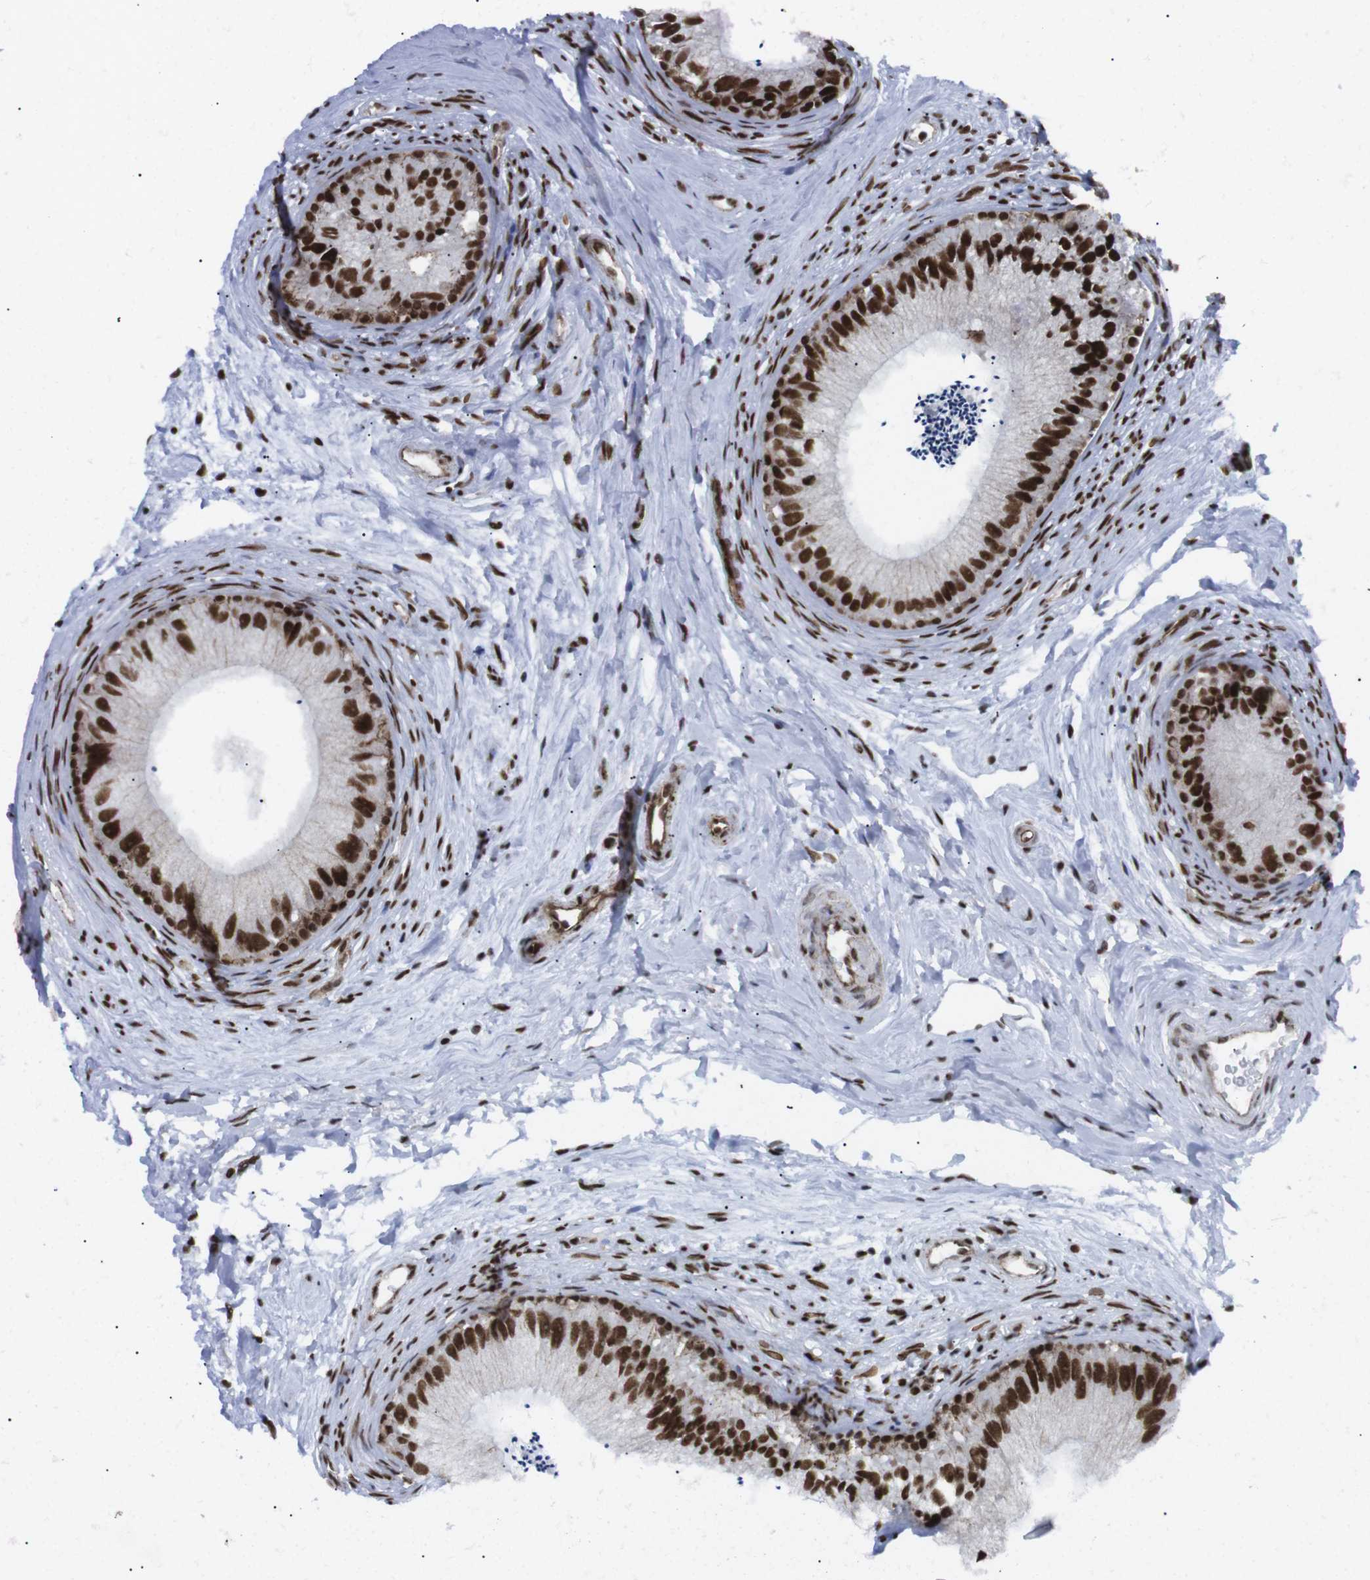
{"staining": {"intensity": "strong", "quantity": ">75%", "location": "nuclear"}, "tissue": "epididymis", "cell_type": "Glandular cells", "image_type": "normal", "snomed": [{"axis": "morphology", "description": "Normal tissue, NOS"}, {"axis": "topography", "description": "Epididymis"}], "caption": "This image displays immunohistochemistry (IHC) staining of normal human epididymis, with high strong nuclear positivity in approximately >75% of glandular cells.", "gene": "ARID1A", "patient": {"sex": "male", "age": 56}}